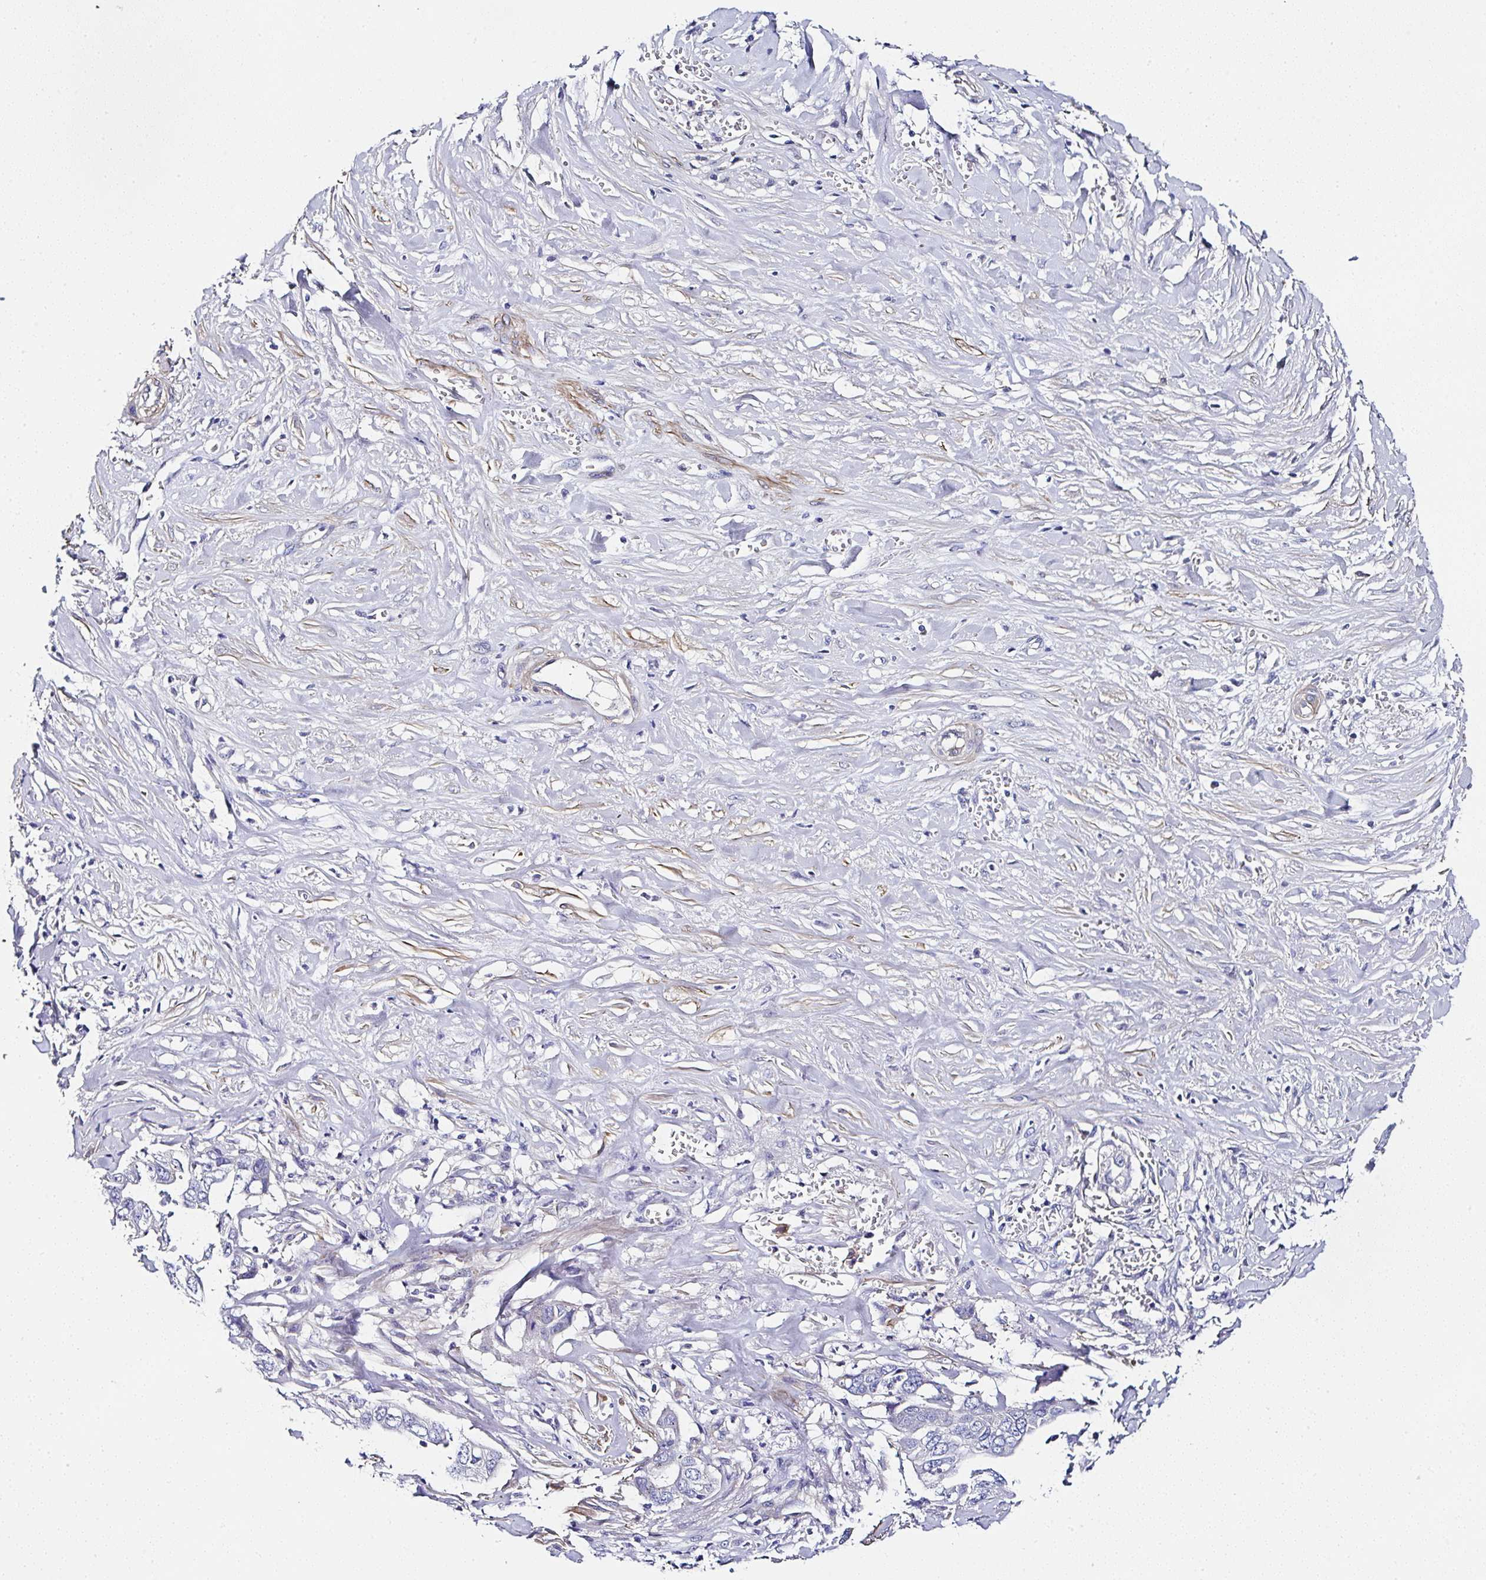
{"staining": {"intensity": "negative", "quantity": "none", "location": "none"}, "tissue": "liver cancer", "cell_type": "Tumor cells", "image_type": "cancer", "snomed": [{"axis": "morphology", "description": "Cholangiocarcinoma"}, {"axis": "topography", "description": "Liver"}], "caption": "An immunohistochemistry histopathology image of liver cancer is shown. There is no staining in tumor cells of liver cancer.", "gene": "PPFIA4", "patient": {"sex": "female", "age": 79}}